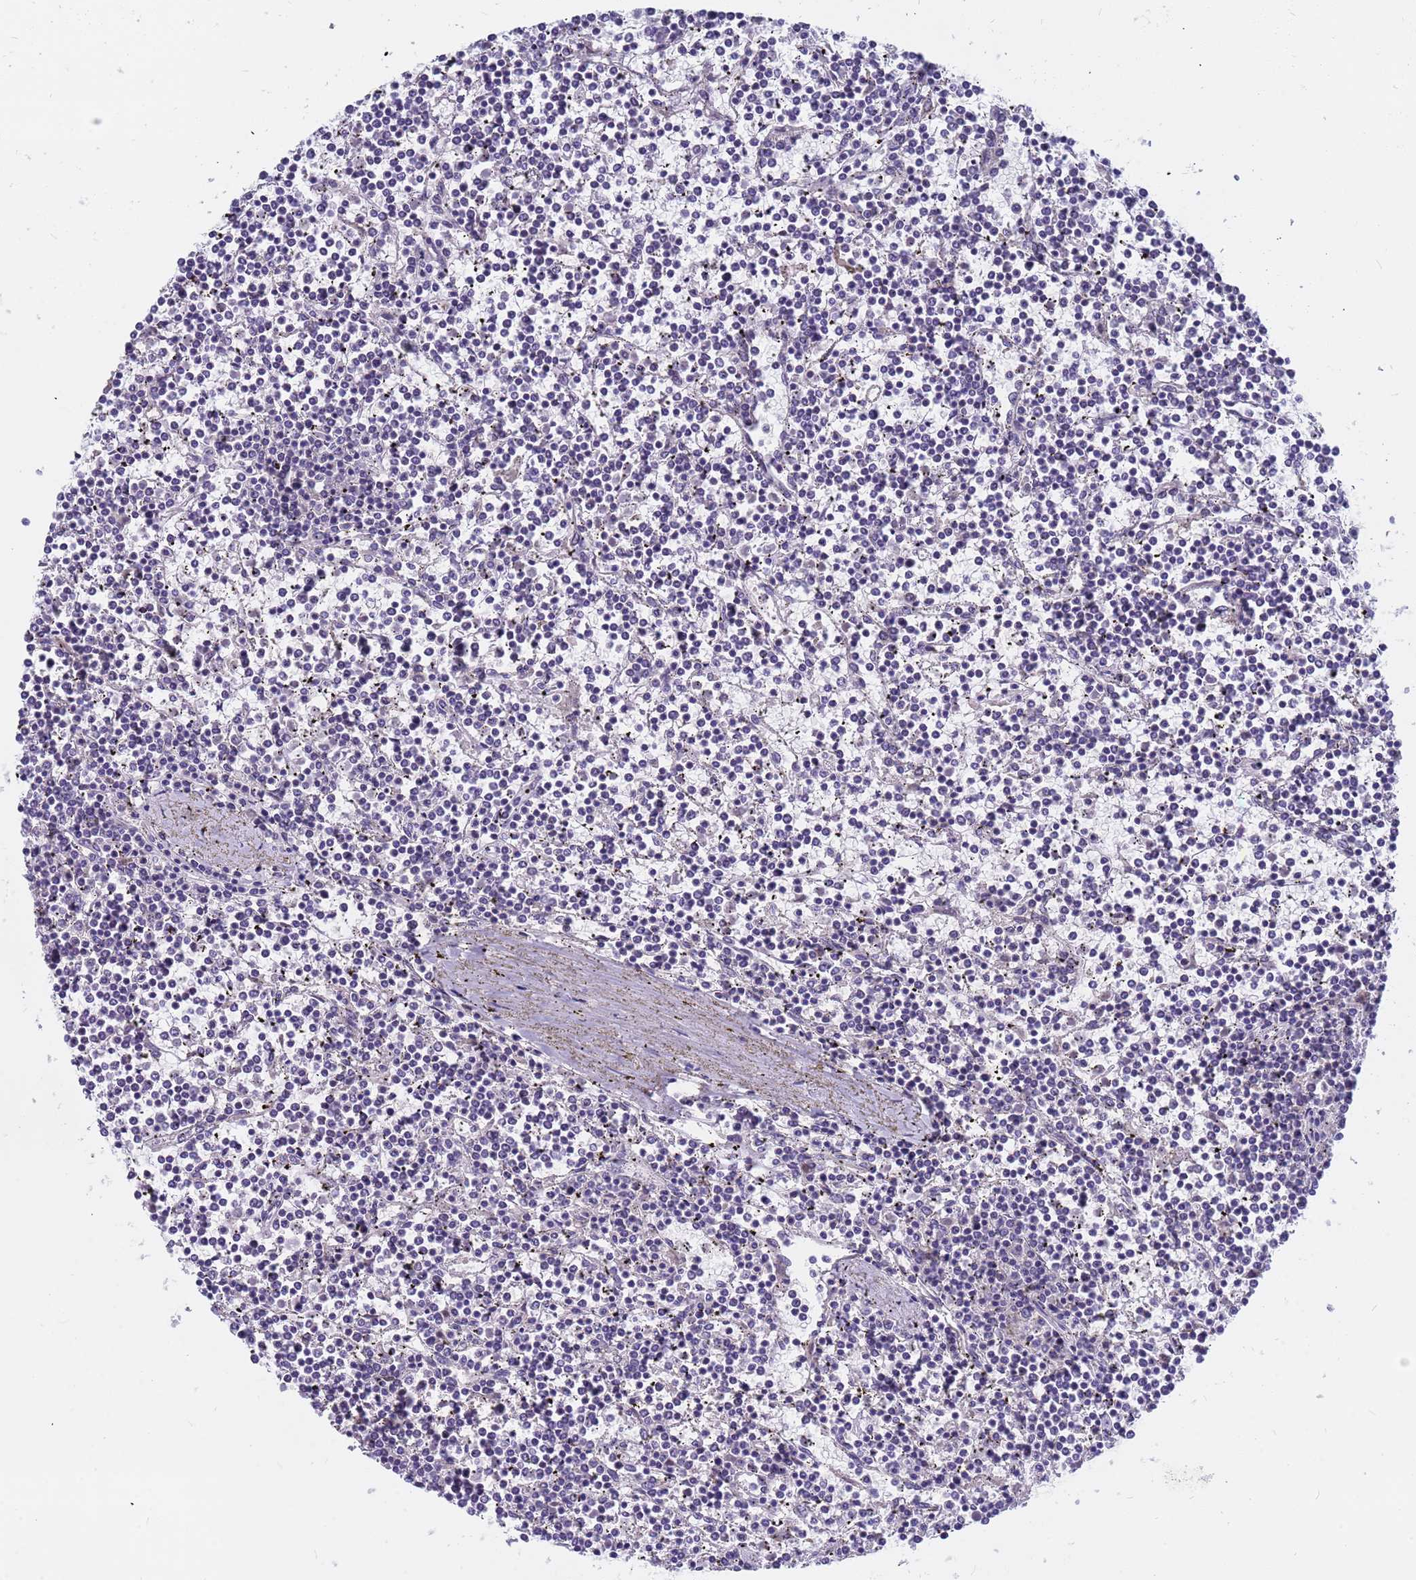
{"staining": {"intensity": "negative", "quantity": "none", "location": "none"}, "tissue": "lymphoma", "cell_type": "Tumor cells", "image_type": "cancer", "snomed": [{"axis": "morphology", "description": "Malignant lymphoma, non-Hodgkin's type, Low grade"}, {"axis": "topography", "description": "Spleen"}], "caption": "Lymphoma was stained to show a protein in brown. There is no significant positivity in tumor cells.", "gene": "CXorf65", "patient": {"sex": "female", "age": 19}}